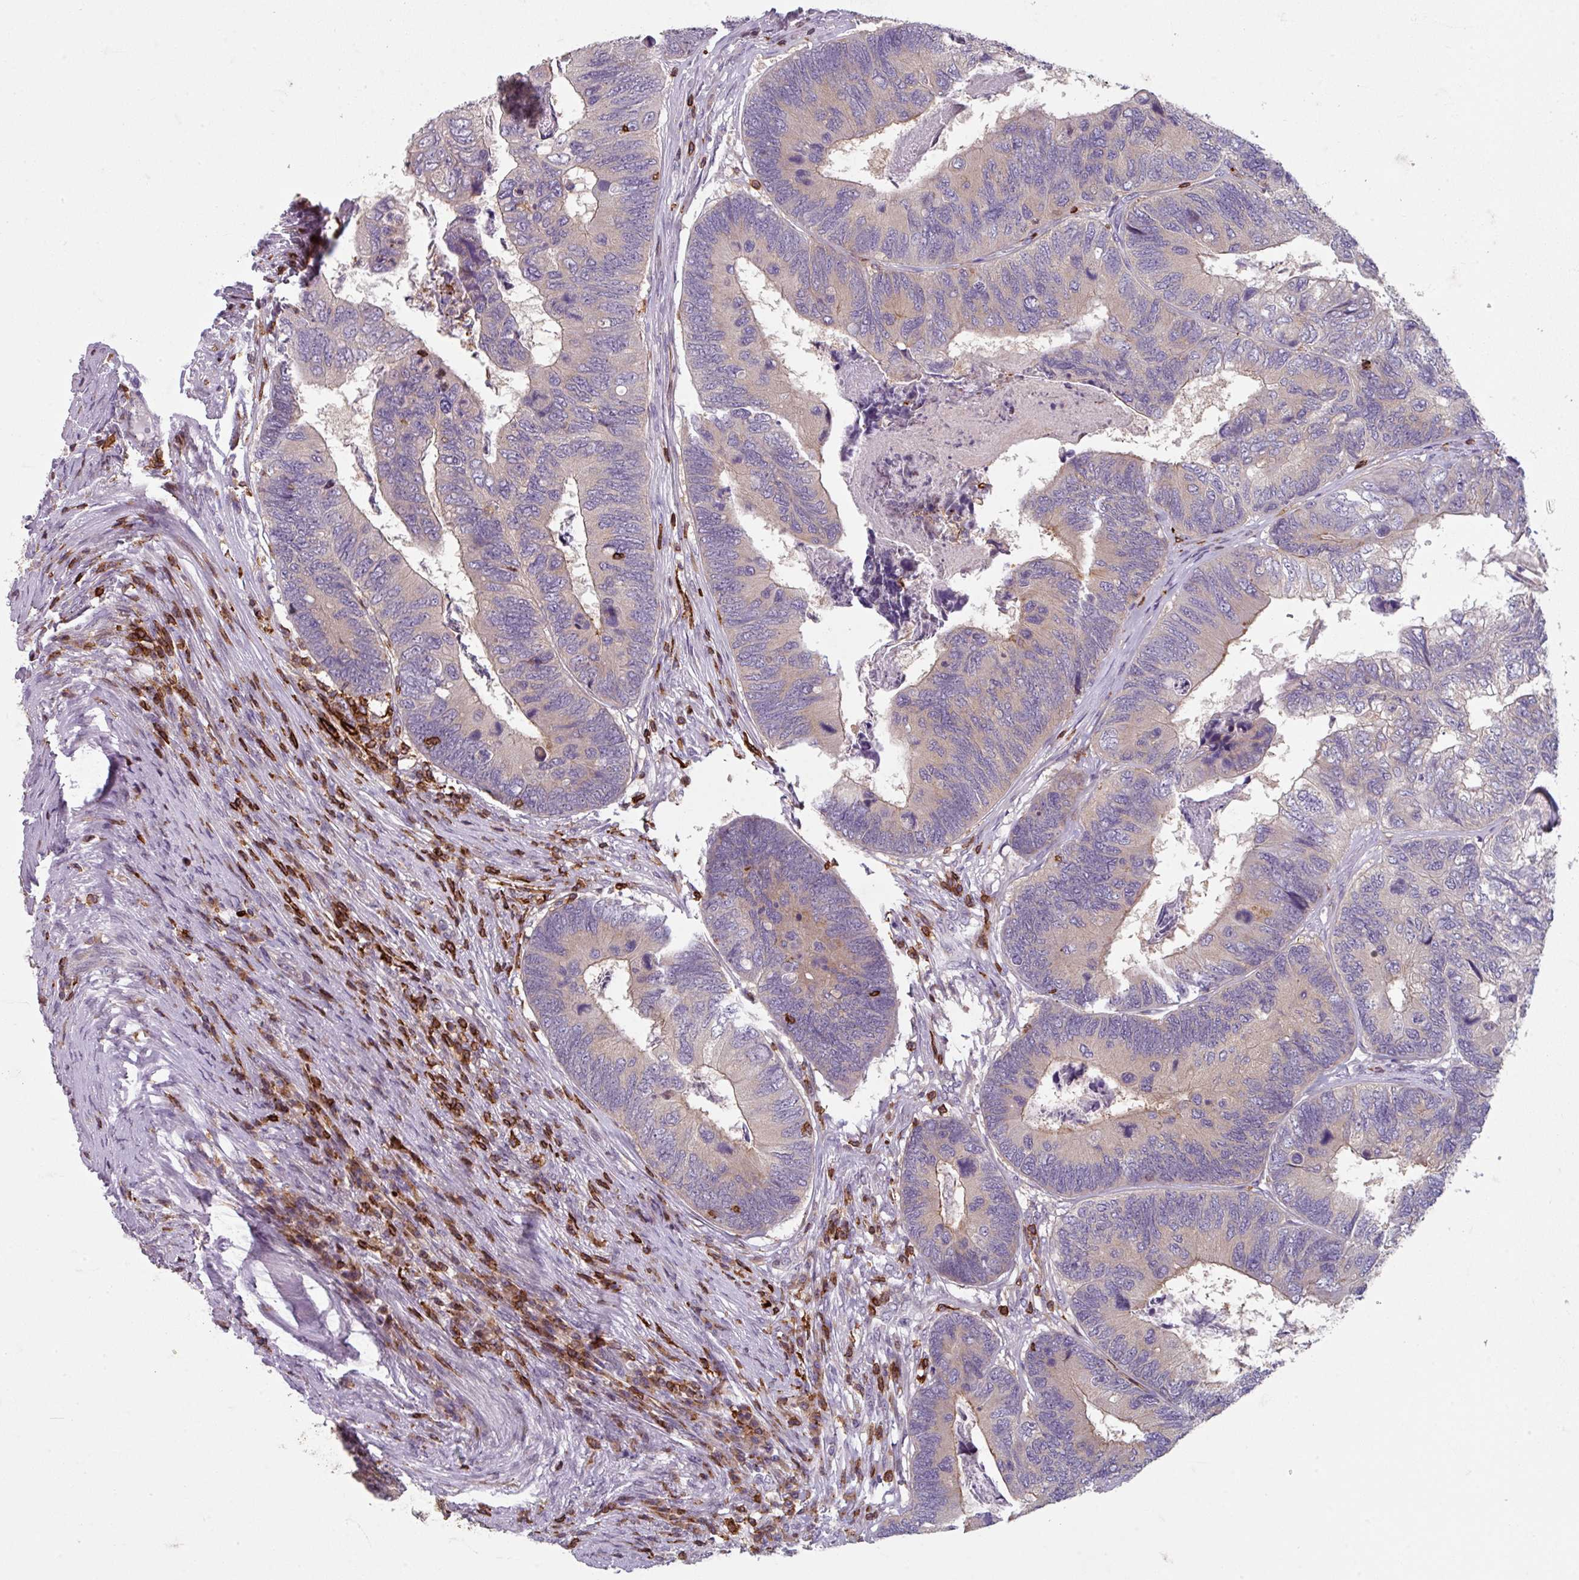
{"staining": {"intensity": "weak", "quantity": "<25%", "location": "cytoplasmic/membranous"}, "tissue": "colorectal cancer", "cell_type": "Tumor cells", "image_type": "cancer", "snomed": [{"axis": "morphology", "description": "Adenocarcinoma, NOS"}, {"axis": "topography", "description": "Colon"}], "caption": "A high-resolution photomicrograph shows immunohistochemistry (IHC) staining of colorectal cancer, which reveals no significant positivity in tumor cells.", "gene": "NEDD9", "patient": {"sex": "female", "age": 67}}